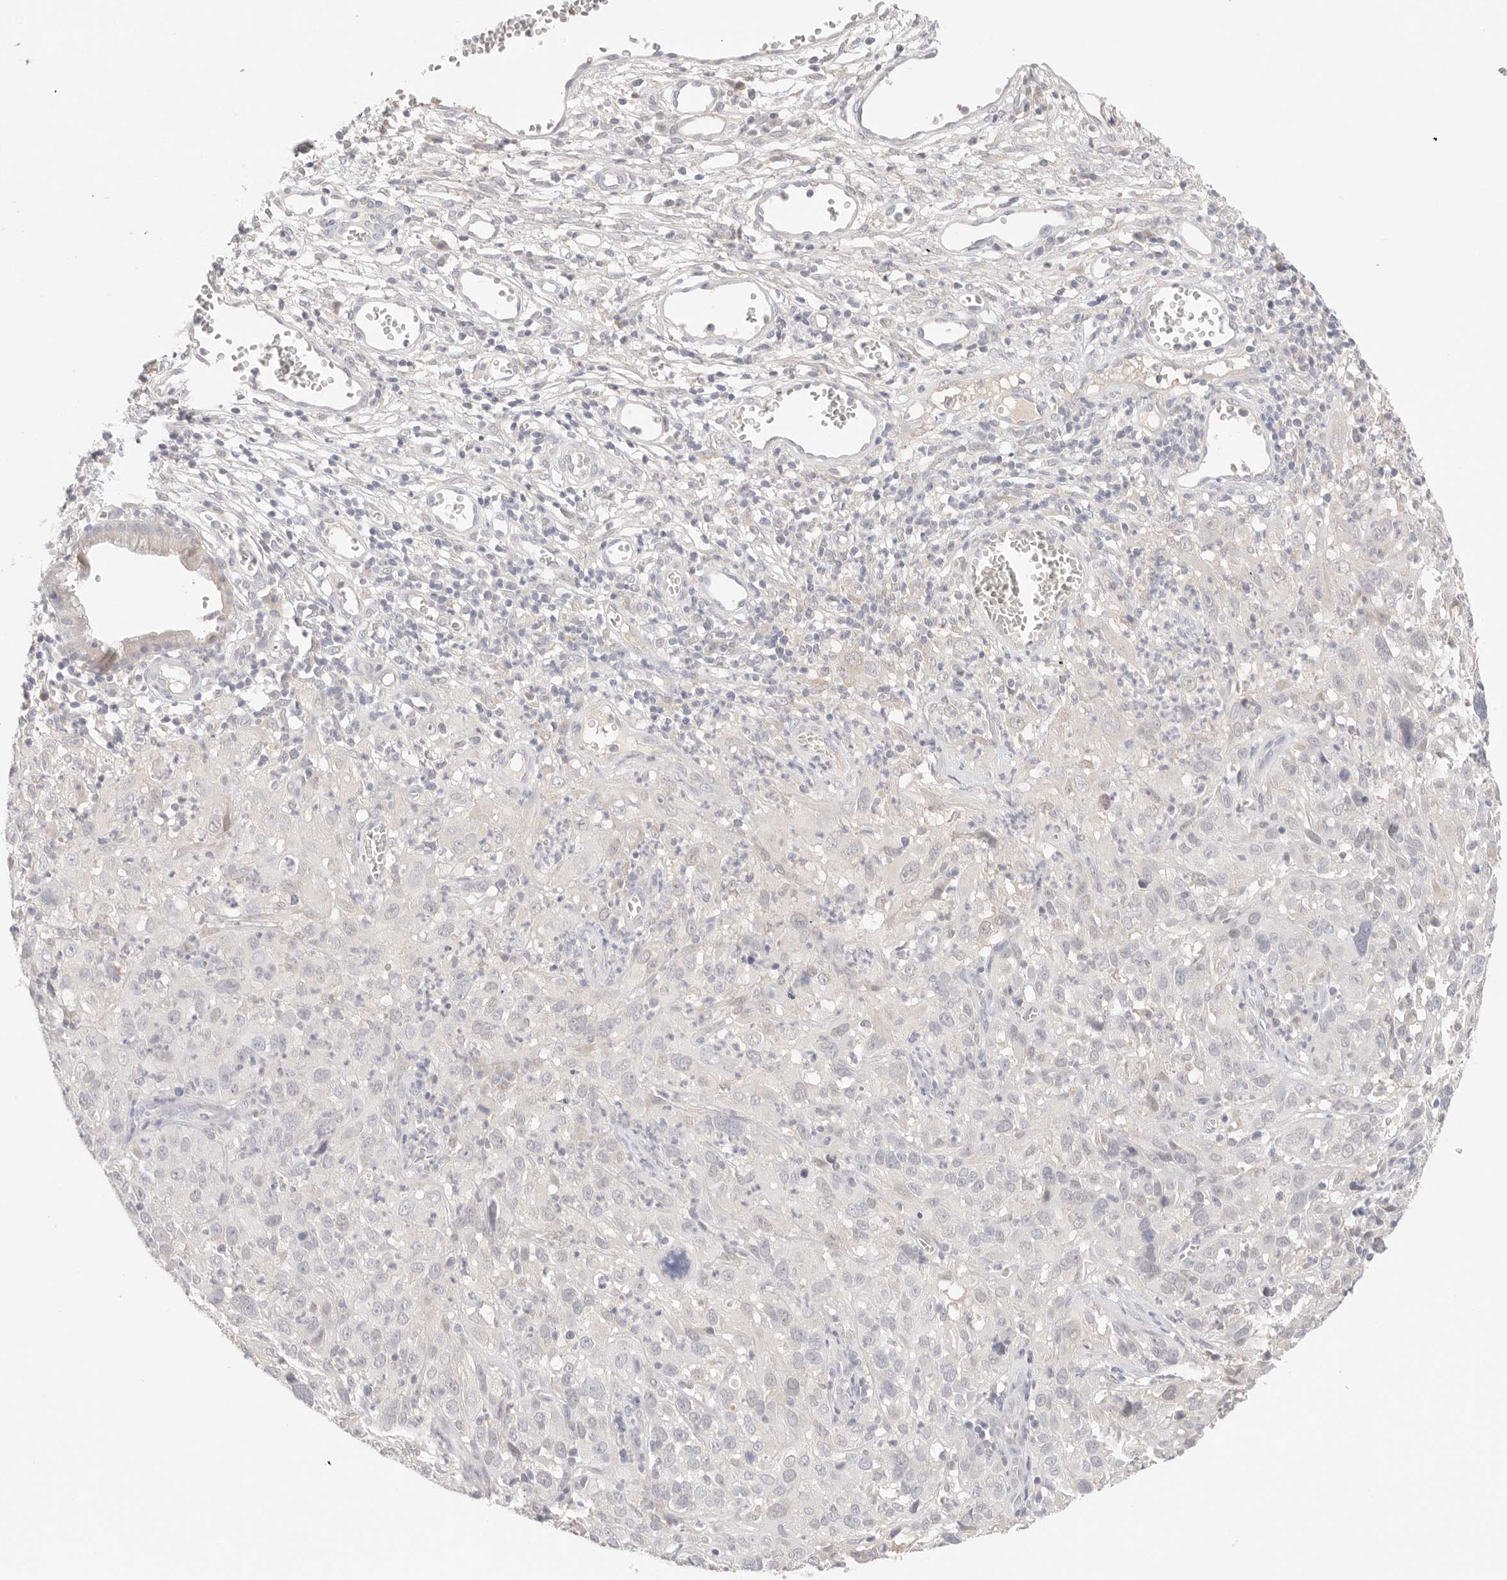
{"staining": {"intensity": "negative", "quantity": "none", "location": "none"}, "tissue": "cervical cancer", "cell_type": "Tumor cells", "image_type": "cancer", "snomed": [{"axis": "morphology", "description": "Squamous cell carcinoma, NOS"}, {"axis": "topography", "description": "Cervix"}], "caption": "Human cervical cancer stained for a protein using immunohistochemistry demonstrates no positivity in tumor cells.", "gene": "SPHK1", "patient": {"sex": "female", "age": 32}}